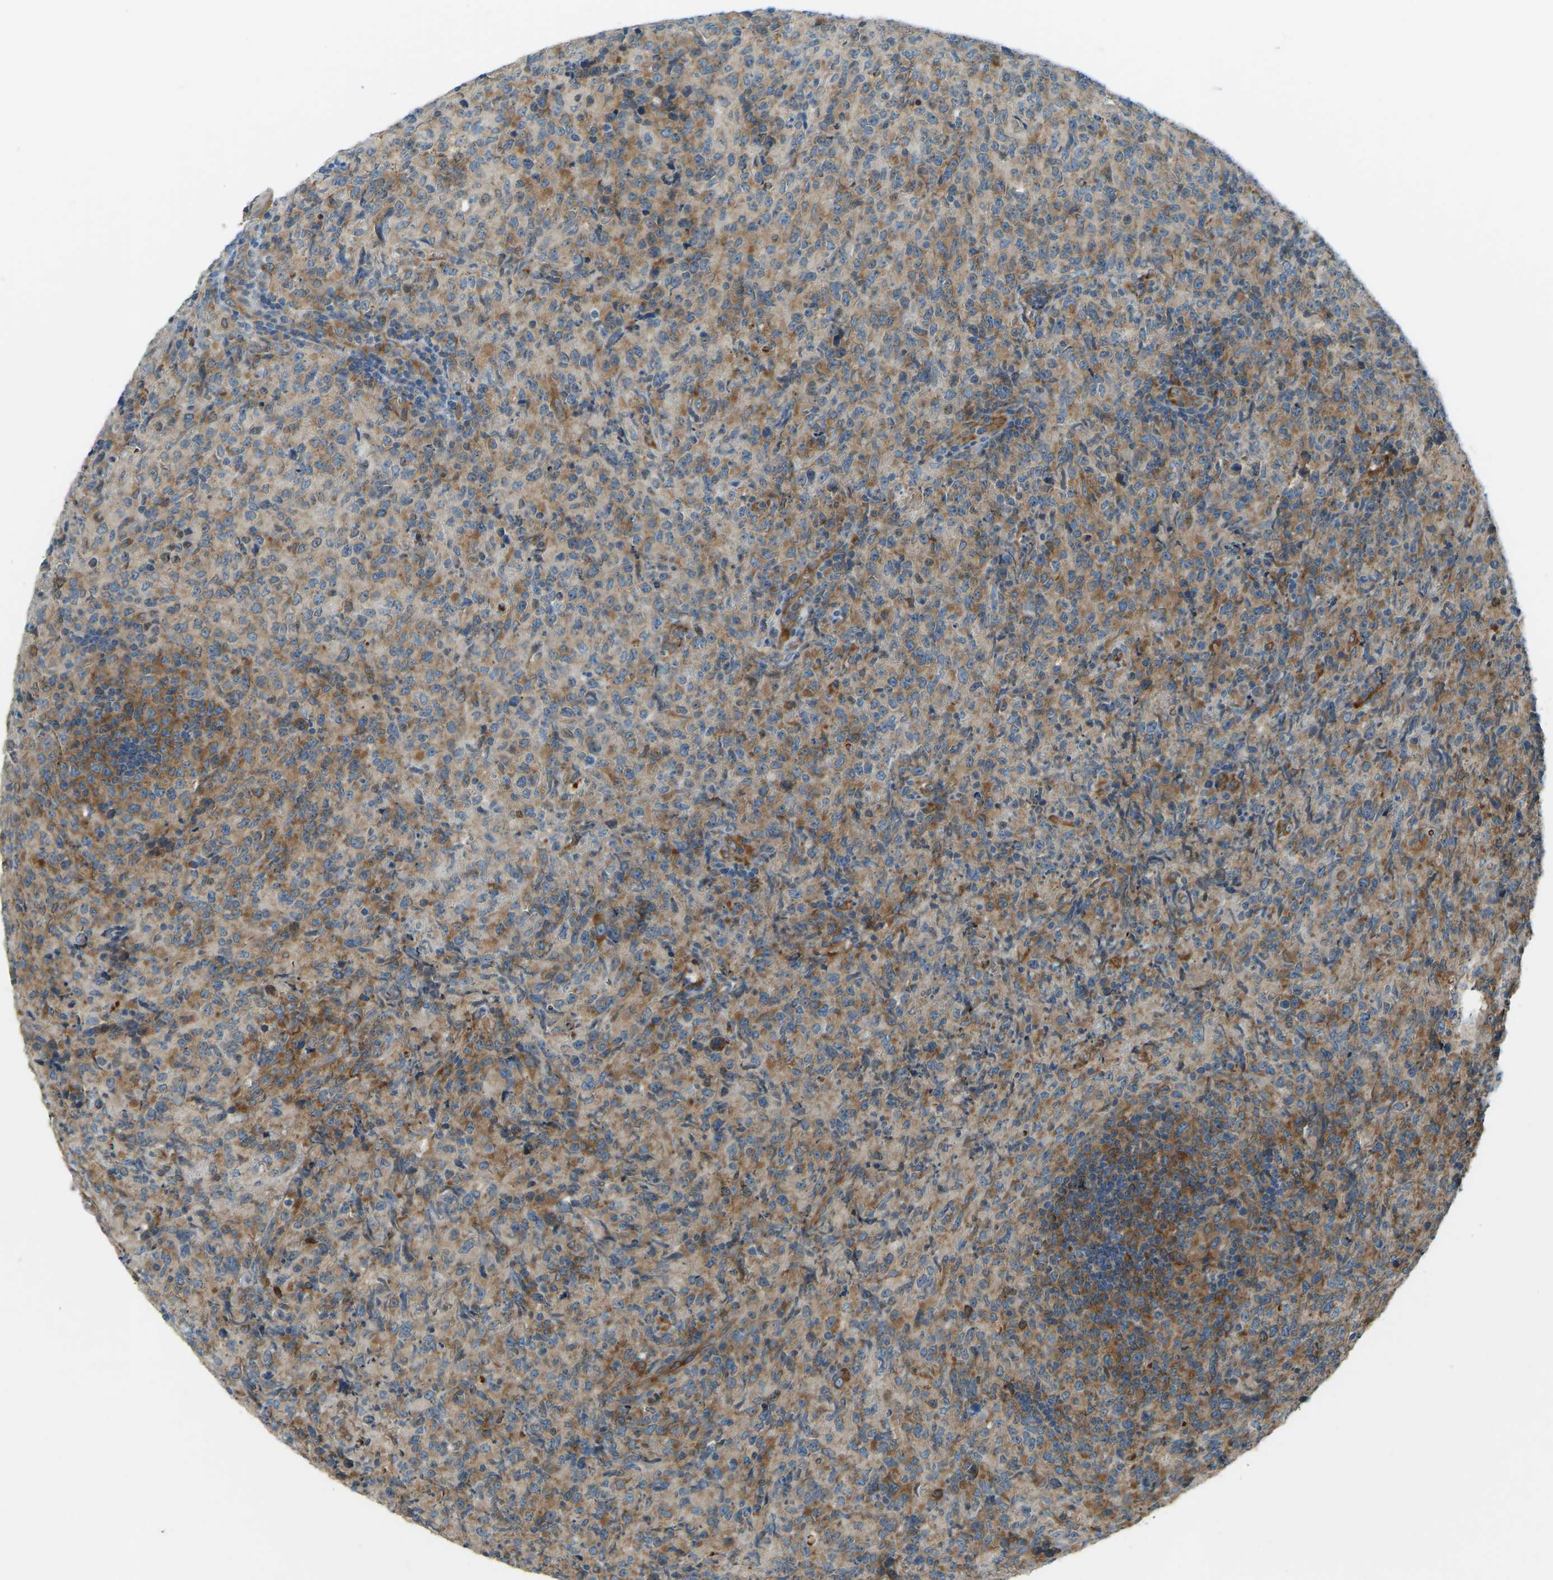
{"staining": {"intensity": "moderate", "quantity": ">75%", "location": "cytoplasmic/membranous"}, "tissue": "lymphoma", "cell_type": "Tumor cells", "image_type": "cancer", "snomed": [{"axis": "morphology", "description": "Malignant lymphoma, non-Hodgkin's type, High grade"}, {"axis": "topography", "description": "Tonsil"}], "caption": "DAB (3,3'-diaminobenzidine) immunohistochemical staining of lymphoma shows moderate cytoplasmic/membranous protein positivity in about >75% of tumor cells.", "gene": "STAU2", "patient": {"sex": "female", "age": 36}}